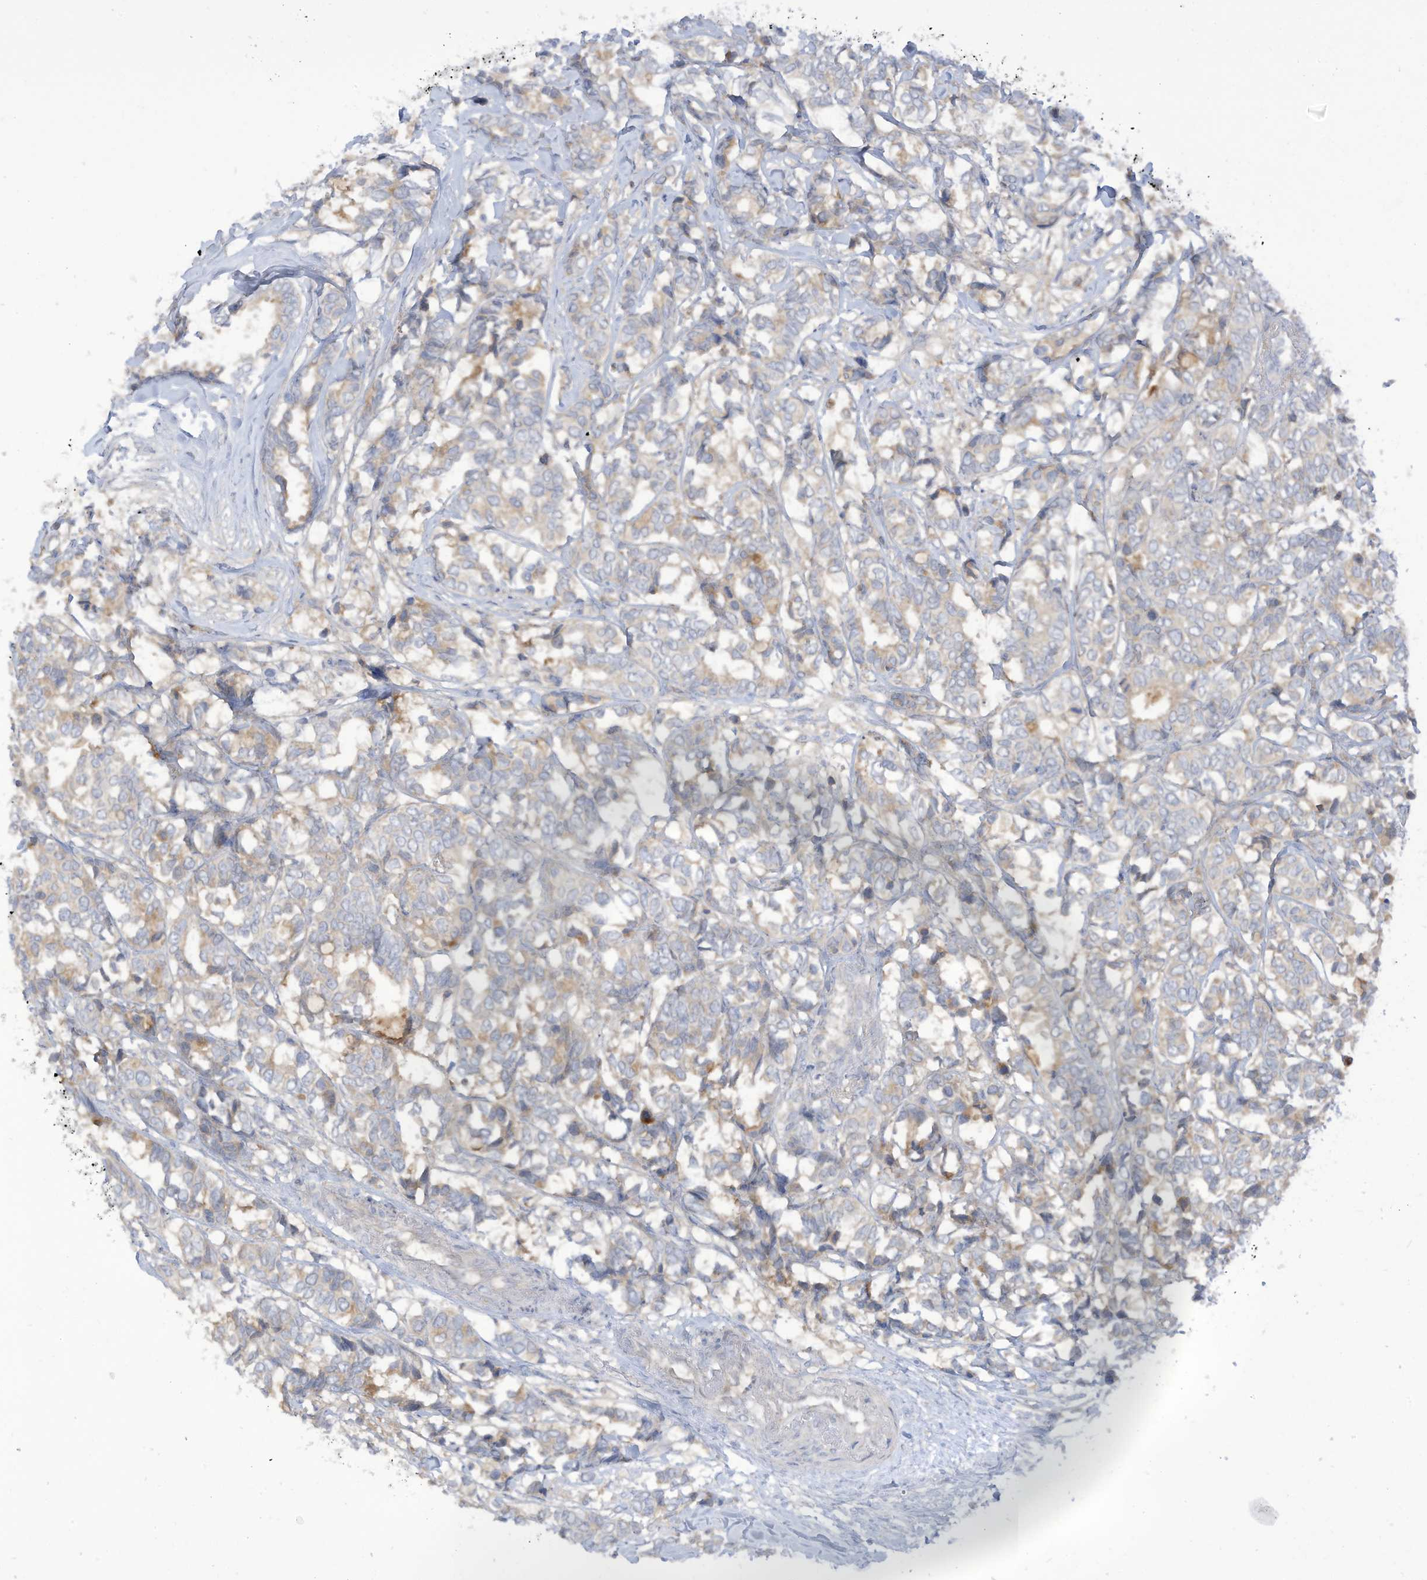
{"staining": {"intensity": "weak", "quantity": "<25%", "location": "cytoplasmic/membranous"}, "tissue": "breast cancer", "cell_type": "Tumor cells", "image_type": "cancer", "snomed": [{"axis": "morphology", "description": "Duct carcinoma"}, {"axis": "topography", "description": "Breast"}], "caption": "This is an IHC photomicrograph of human breast cancer (intraductal carcinoma). There is no expression in tumor cells.", "gene": "LRRN2", "patient": {"sex": "female", "age": 87}}